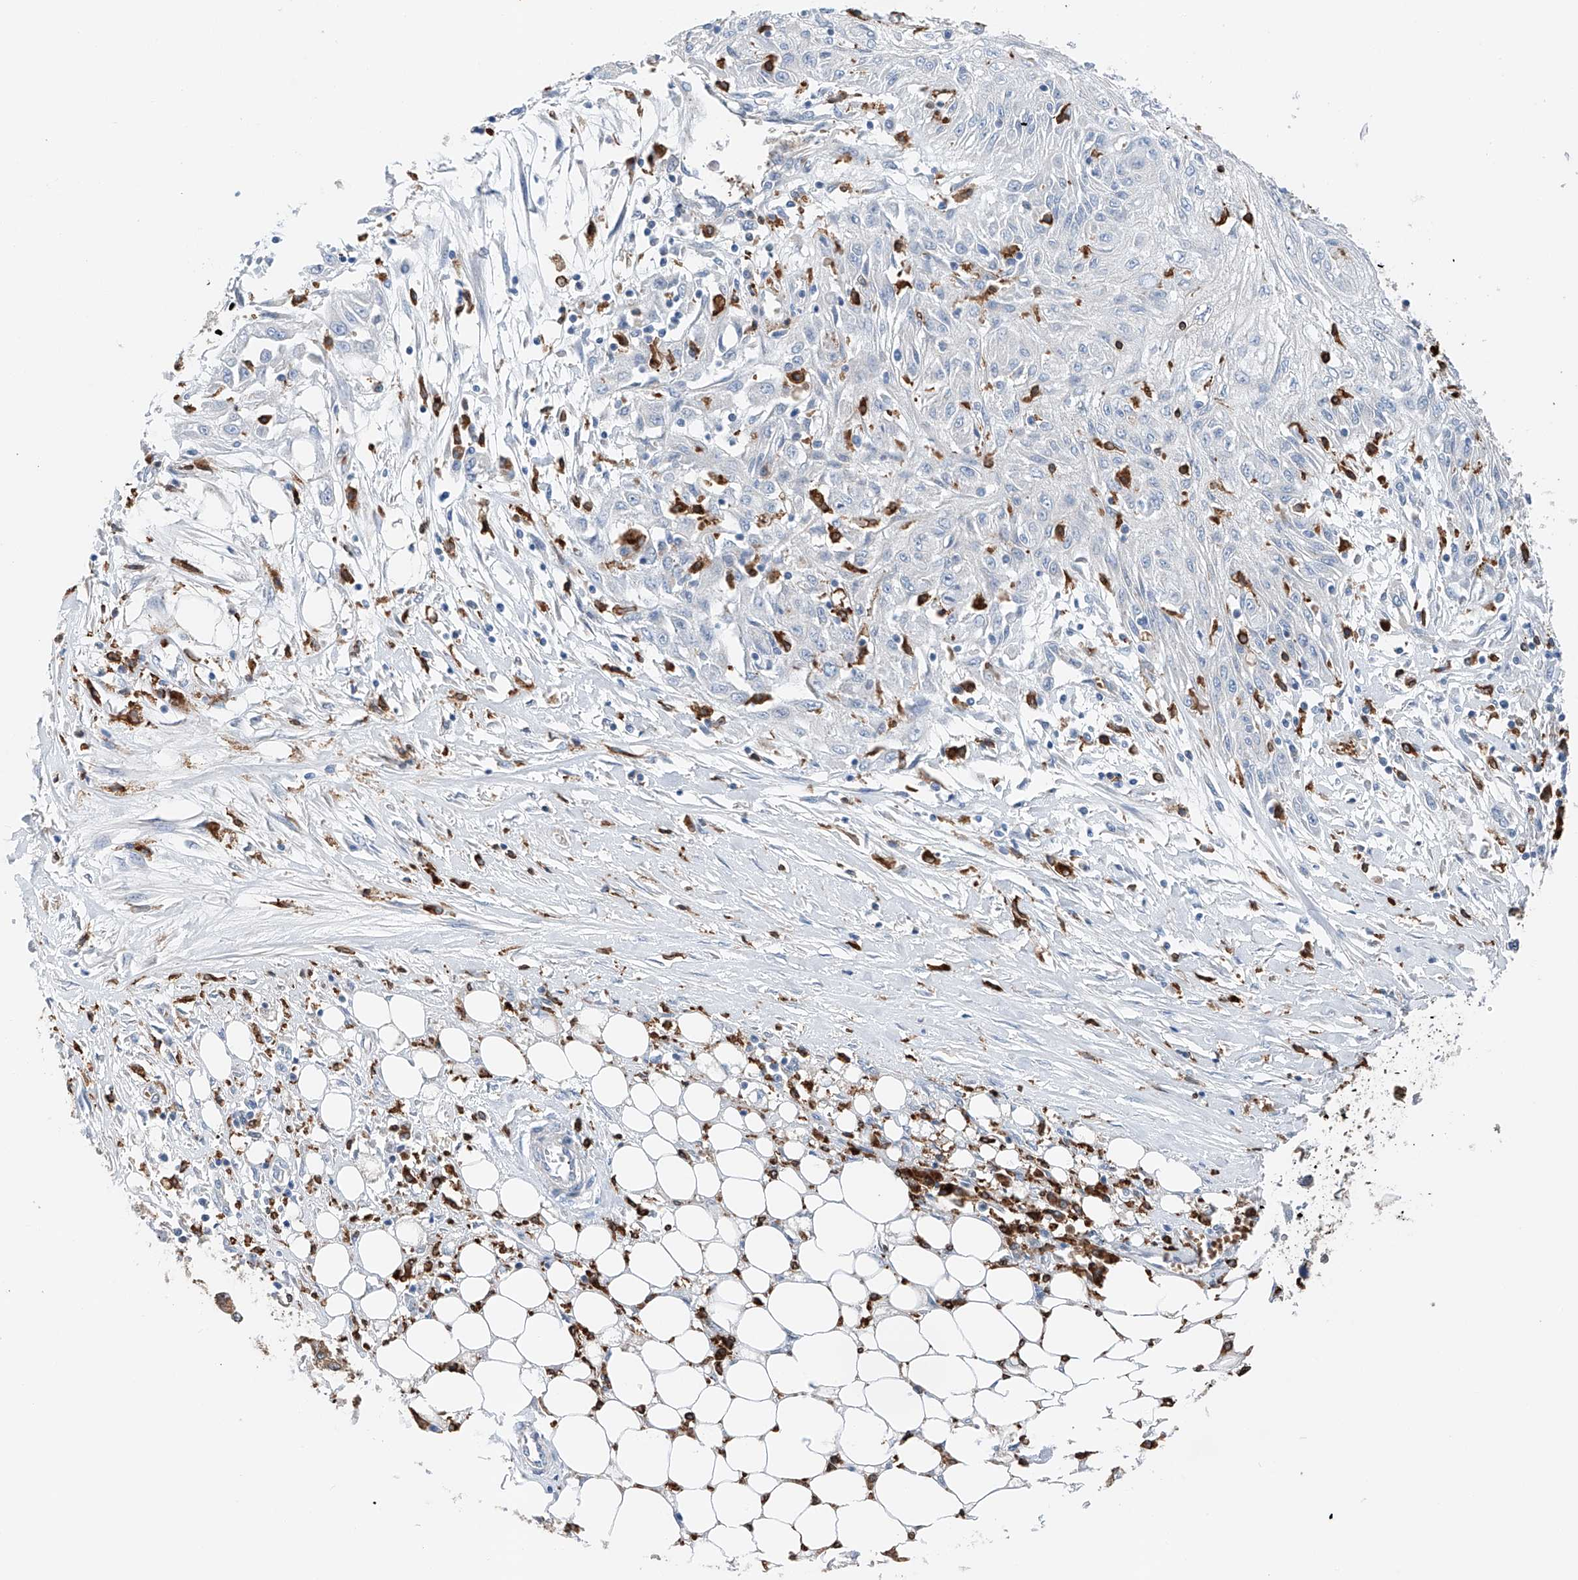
{"staining": {"intensity": "negative", "quantity": "none", "location": "none"}, "tissue": "skin cancer", "cell_type": "Tumor cells", "image_type": "cancer", "snomed": [{"axis": "morphology", "description": "Squamous cell carcinoma, NOS"}, {"axis": "morphology", "description": "Squamous cell carcinoma, metastatic, NOS"}, {"axis": "topography", "description": "Skin"}, {"axis": "topography", "description": "Lymph node"}], "caption": "The histopathology image reveals no significant expression in tumor cells of skin cancer.", "gene": "TBXAS1", "patient": {"sex": "male", "age": 75}}